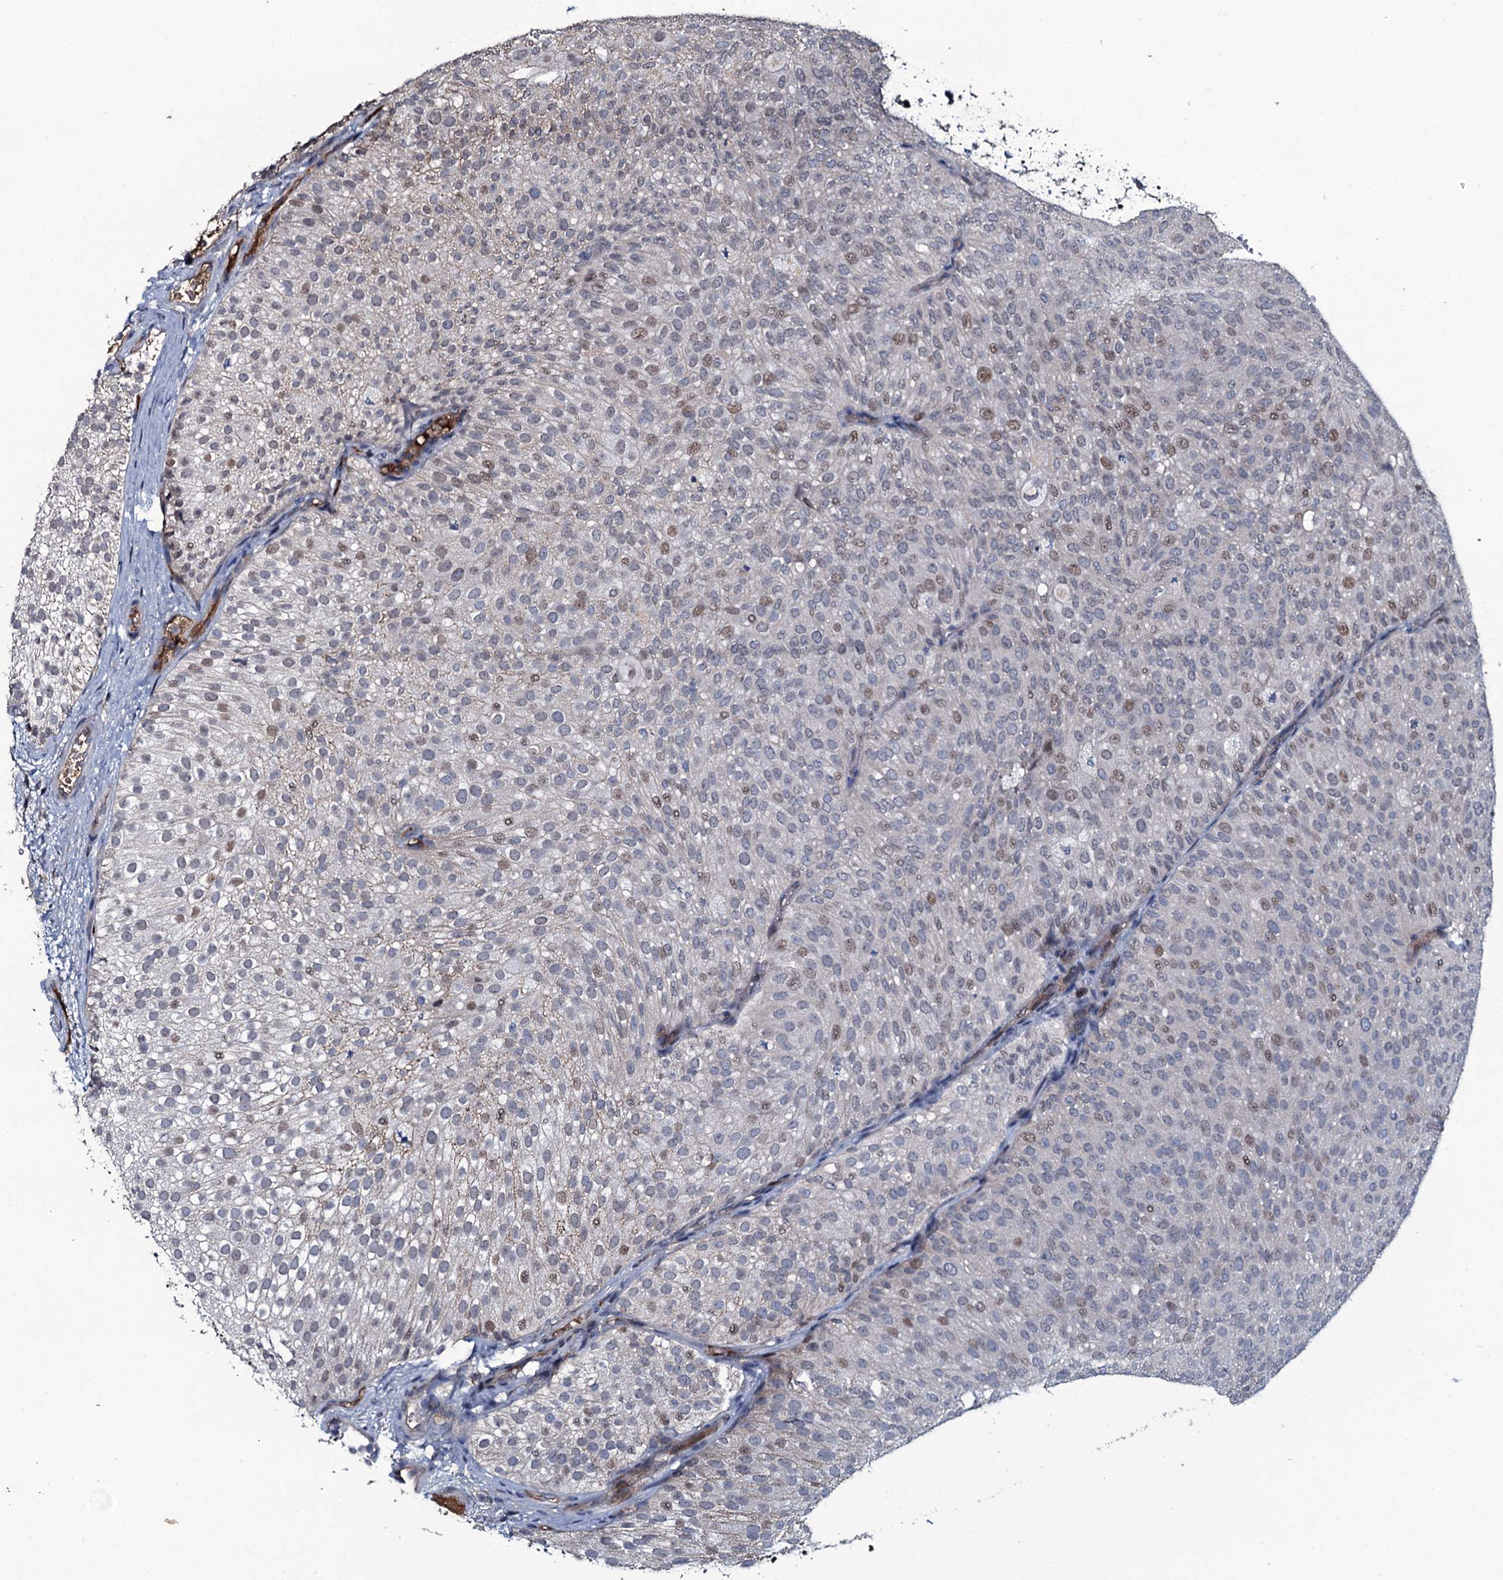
{"staining": {"intensity": "moderate", "quantity": "<25%", "location": "nuclear"}, "tissue": "urothelial cancer", "cell_type": "Tumor cells", "image_type": "cancer", "snomed": [{"axis": "morphology", "description": "Urothelial carcinoma, Low grade"}, {"axis": "topography", "description": "Urinary bladder"}], "caption": "A low amount of moderate nuclear positivity is seen in approximately <25% of tumor cells in urothelial cancer tissue.", "gene": "LYG2", "patient": {"sex": "male", "age": 78}}